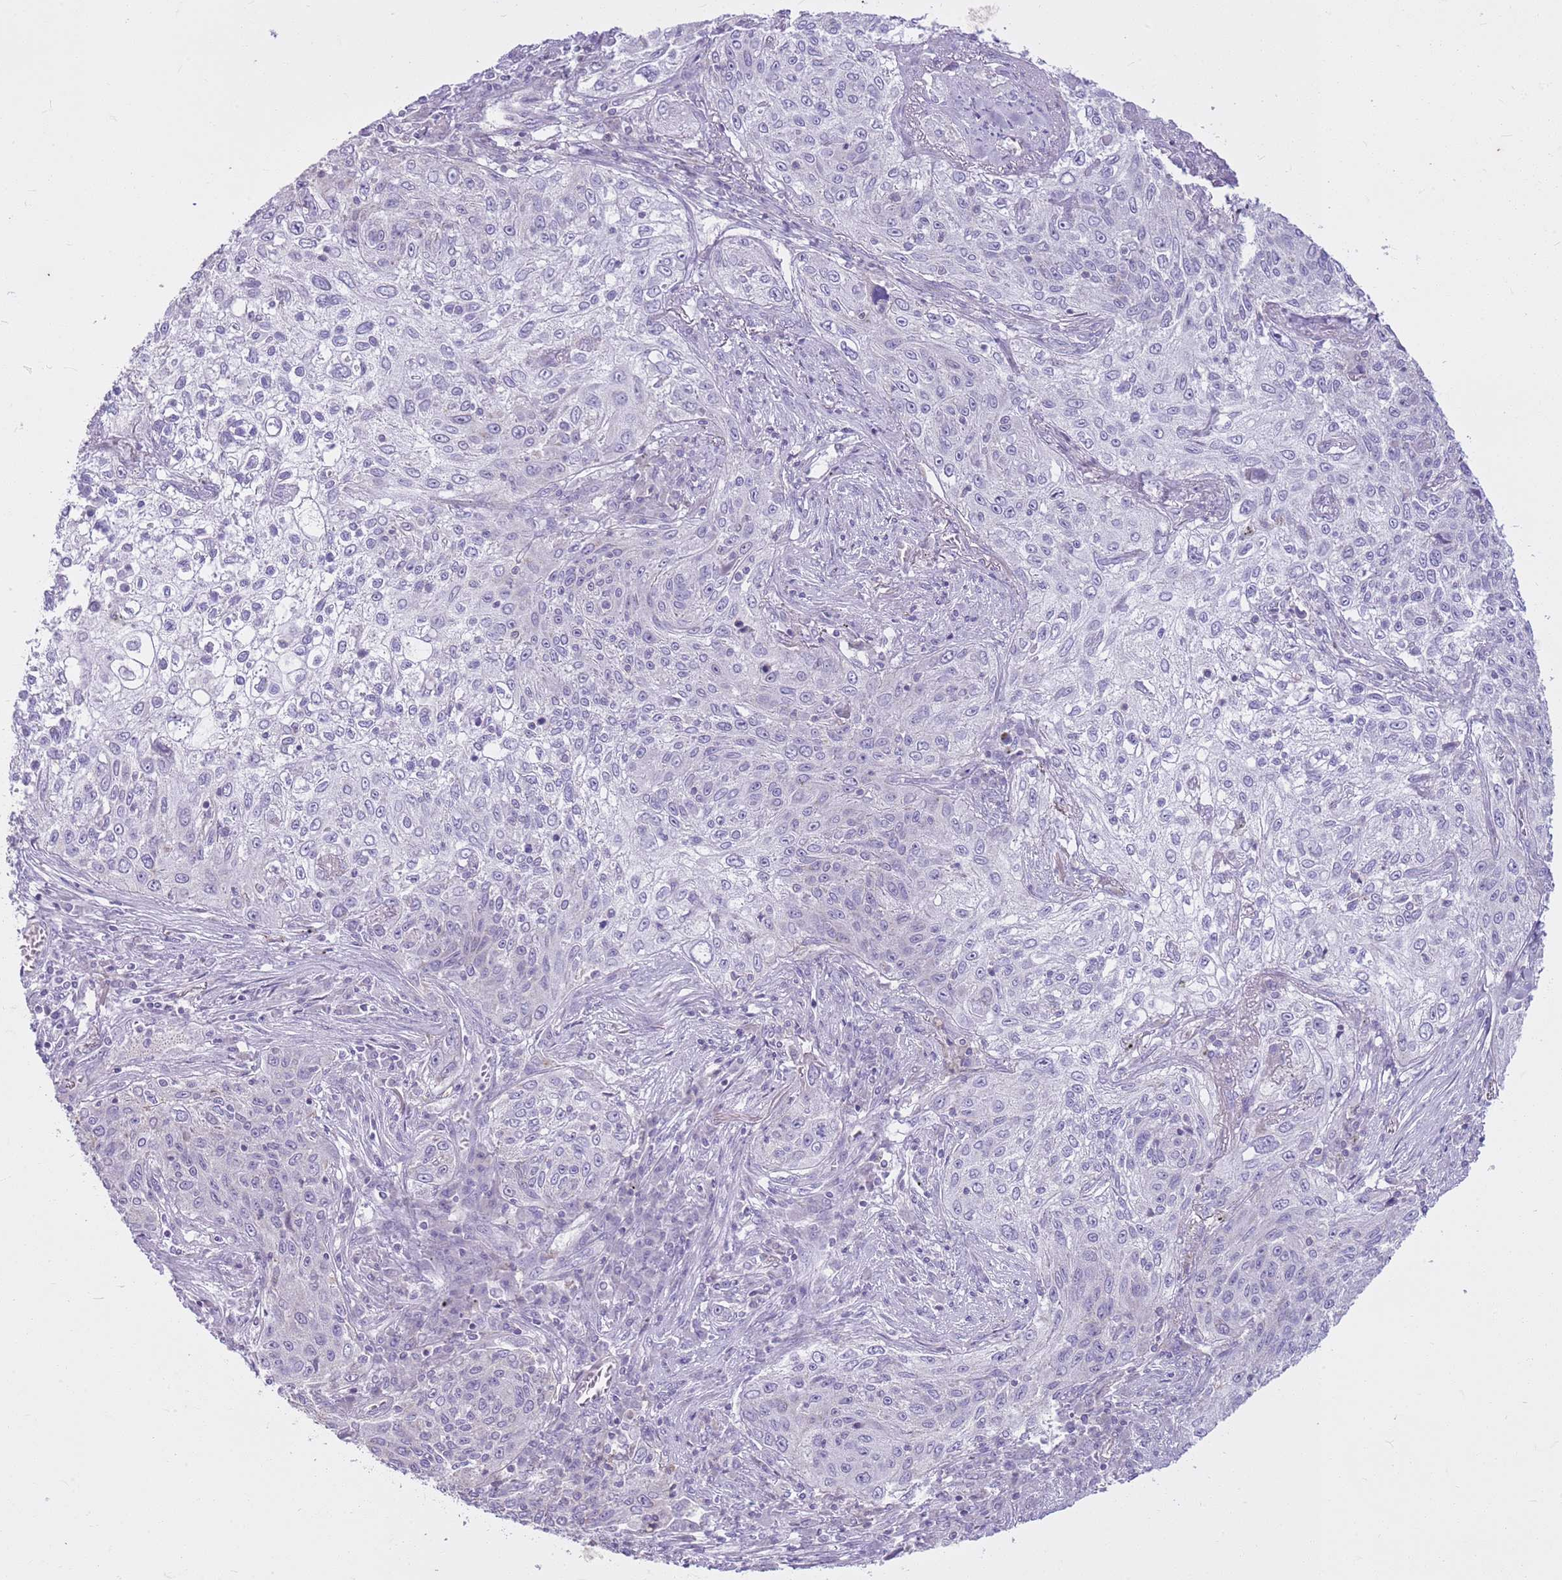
{"staining": {"intensity": "negative", "quantity": "none", "location": "none"}, "tissue": "lung cancer", "cell_type": "Tumor cells", "image_type": "cancer", "snomed": [{"axis": "morphology", "description": "Squamous cell carcinoma, NOS"}, {"axis": "topography", "description": "Lung"}], "caption": "High power microscopy histopathology image of an immunohistochemistry micrograph of lung cancer (squamous cell carcinoma), revealing no significant positivity in tumor cells.", "gene": "CNPPD1", "patient": {"sex": "female", "age": 69}}